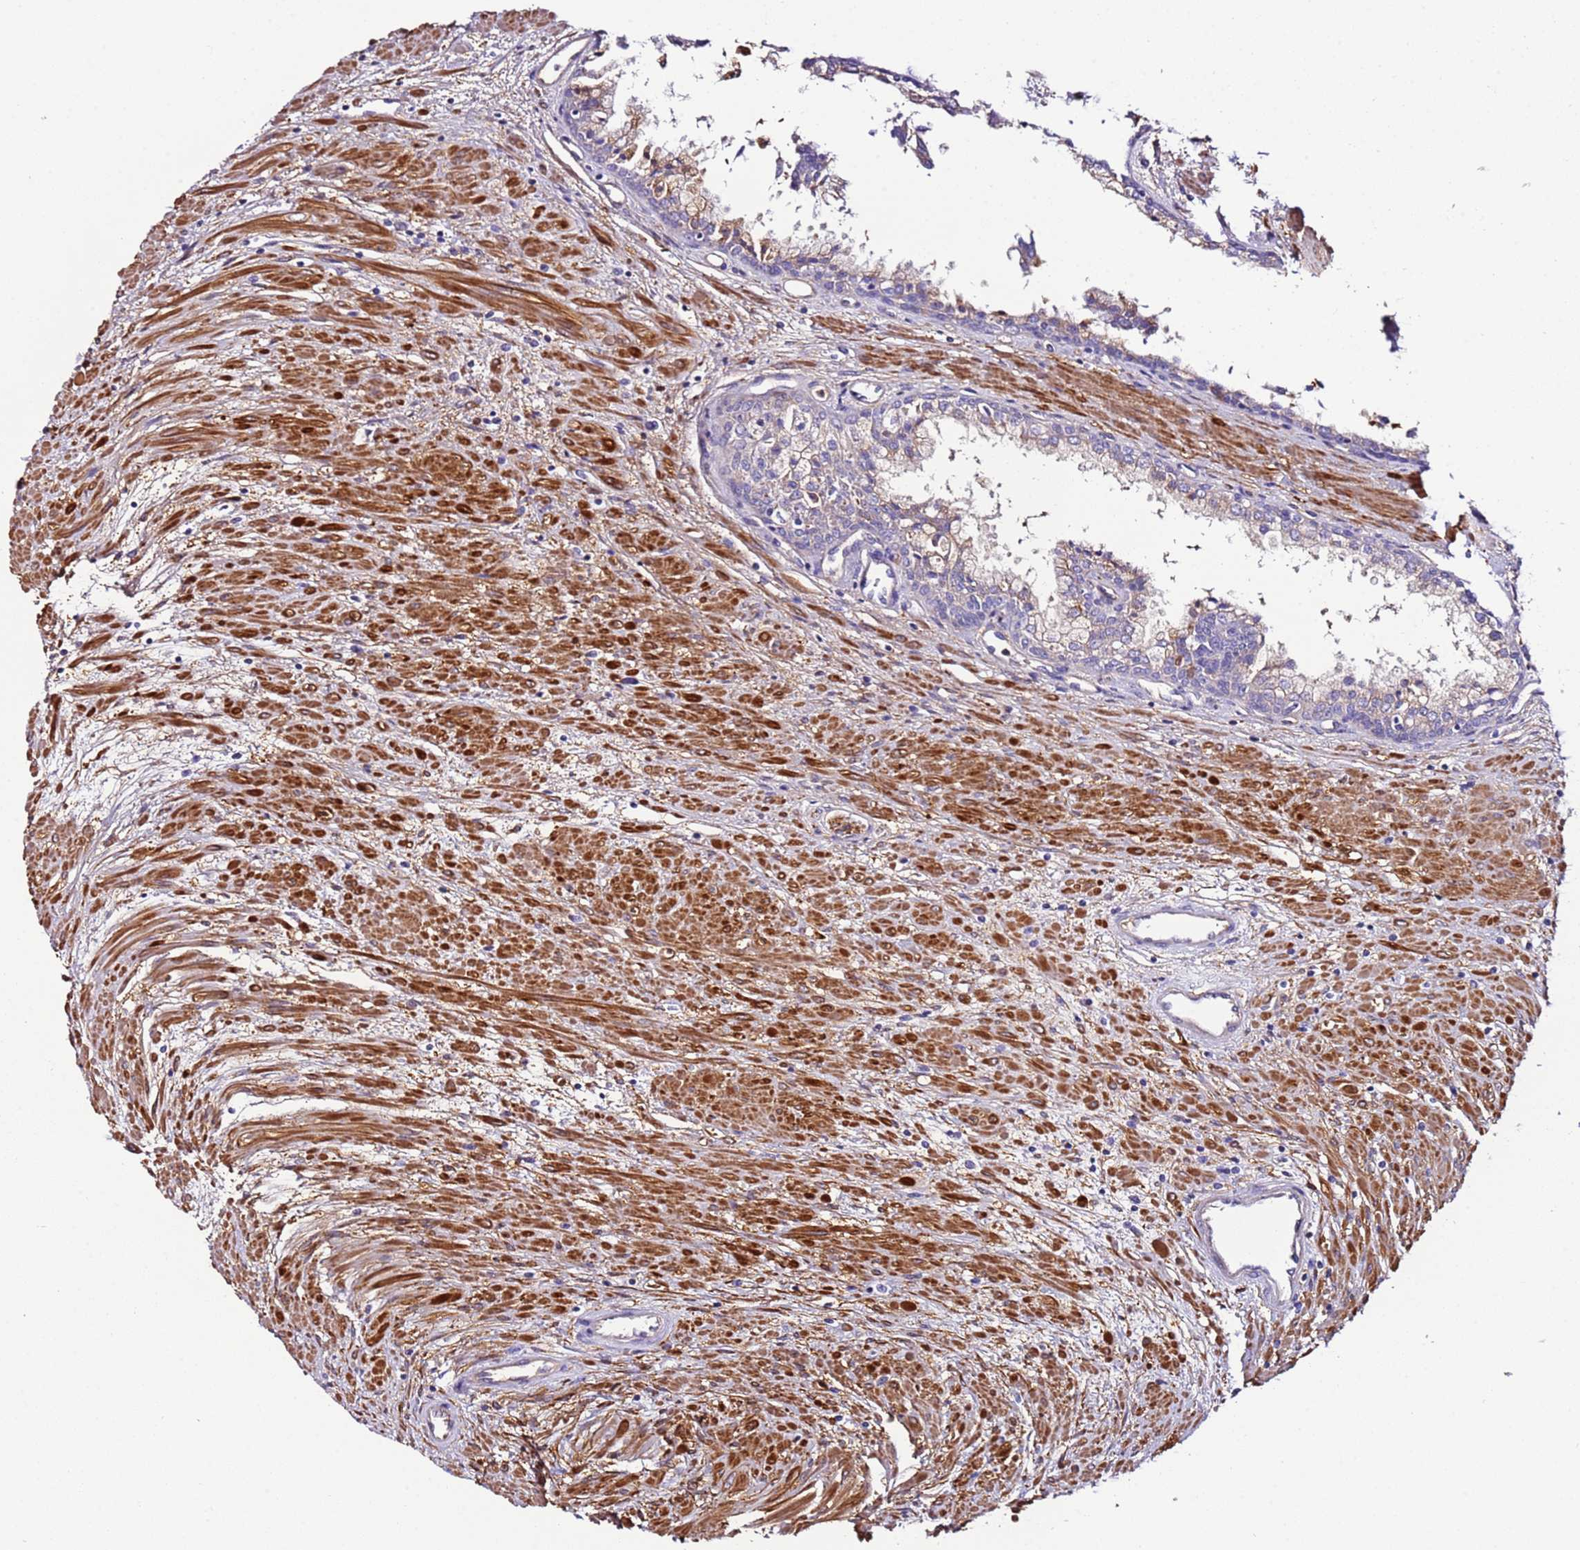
{"staining": {"intensity": "weak", "quantity": "<25%", "location": "cytoplasmic/membranous"}, "tissue": "prostate cancer", "cell_type": "Tumor cells", "image_type": "cancer", "snomed": [{"axis": "morphology", "description": "Adenocarcinoma, Low grade"}, {"axis": "topography", "description": "Prostate"}], "caption": "Tumor cells are negative for protein expression in human prostate low-grade adenocarcinoma. The staining was performed using DAB (3,3'-diaminobenzidine) to visualize the protein expression in brown, while the nuclei were stained in blue with hematoxylin (Magnification: 20x).", "gene": "FAM174C", "patient": {"sex": "male", "age": 68}}